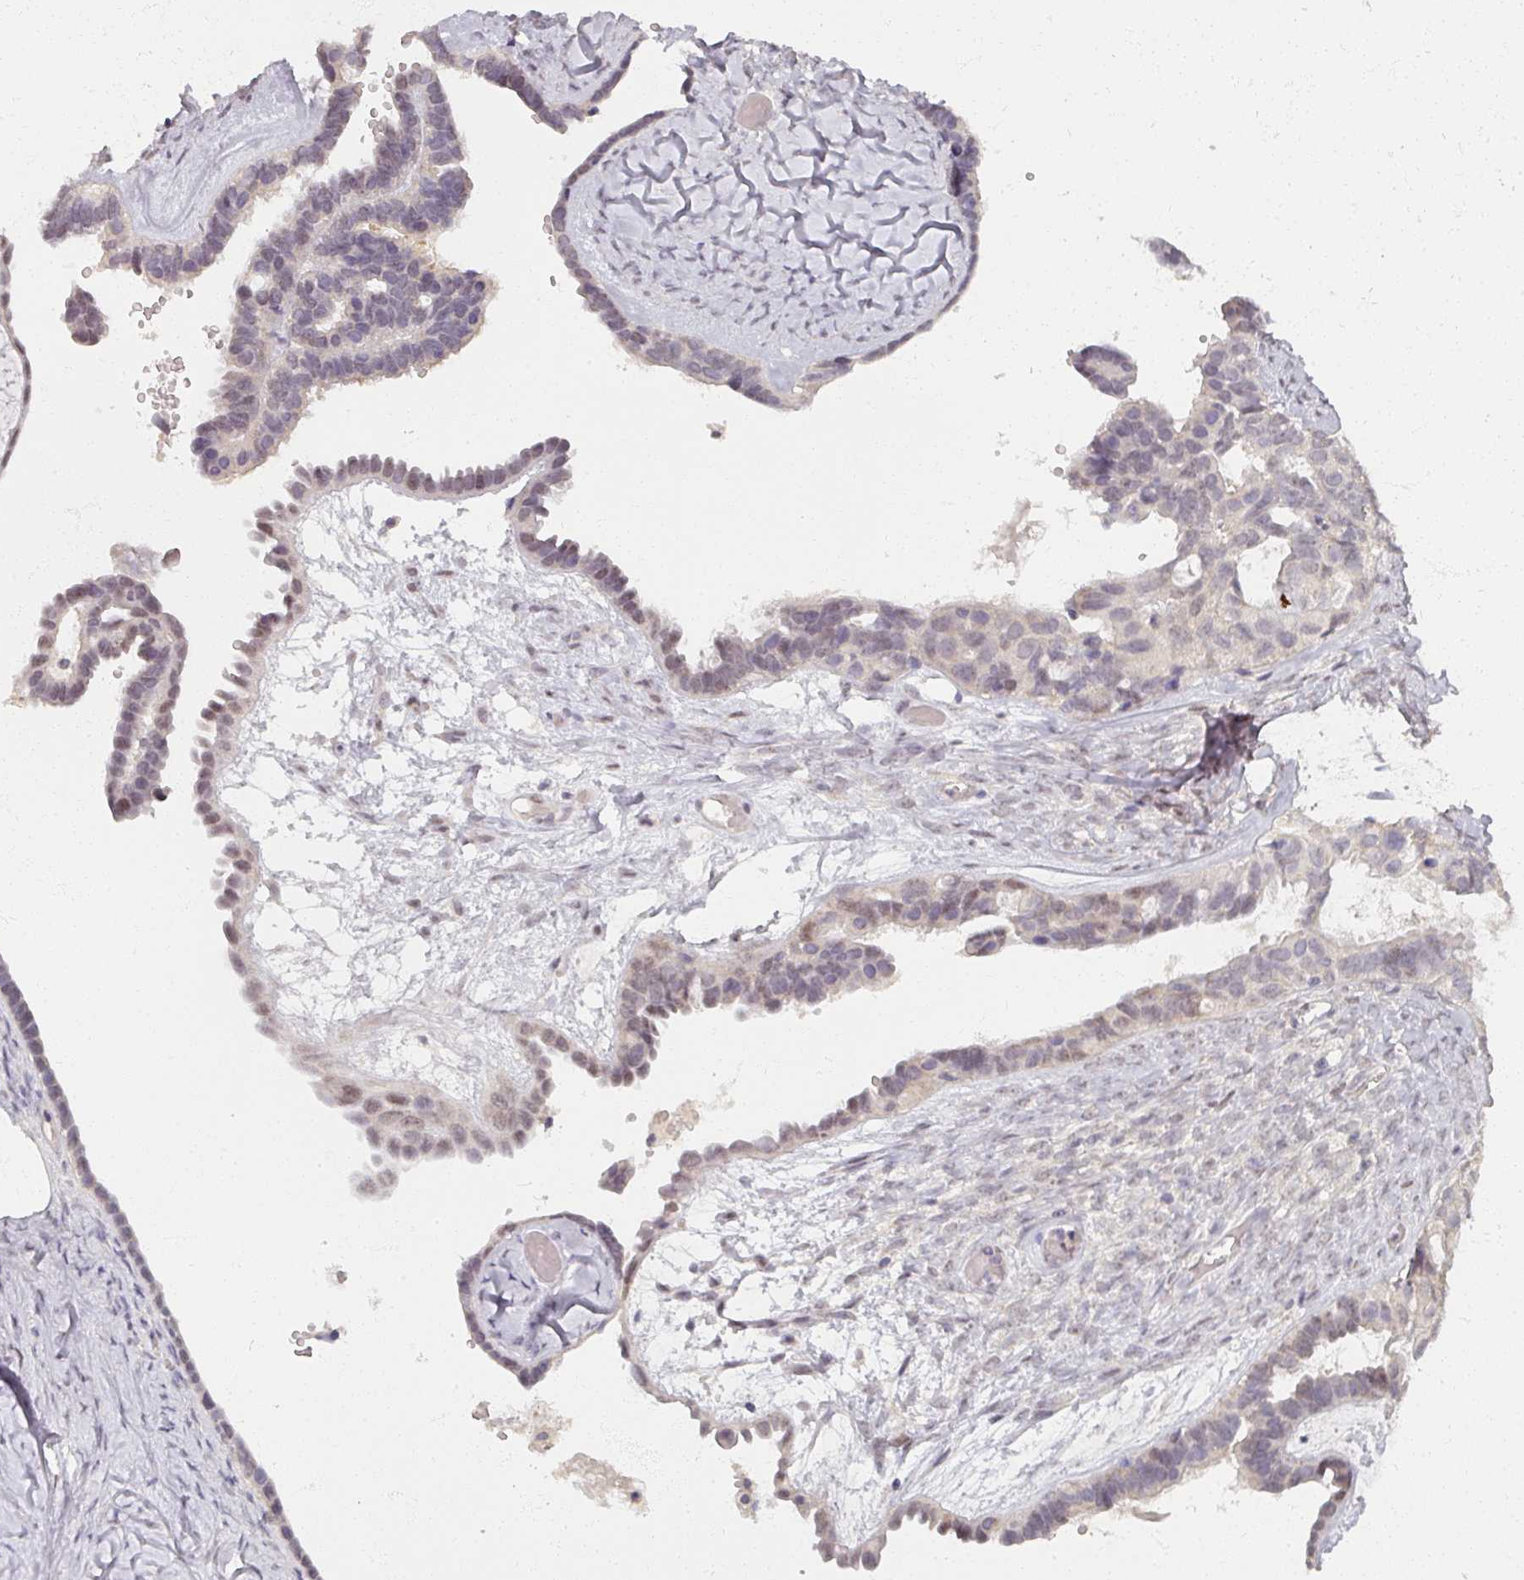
{"staining": {"intensity": "weak", "quantity": "<25%", "location": "nuclear"}, "tissue": "ovarian cancer", "cell_type": "Tumor cells", "image_type": "cancer", "snomed": [{"axis": "morphology", "description": "Cystadenocarcinoma, serous, NOS"}, {"axis": "topography", "description": "Ovary"}], "caption": "Ovarian cancer was stained to show a protein in brown. There is no significant positivity in tumor cells. (Brightfield microscopy of DAB (3,3'-diaminobenzidine) immunohistochemistry at high magnification).", "gene": "SOX11", "patient": {"sex": "female", "age": 69}}